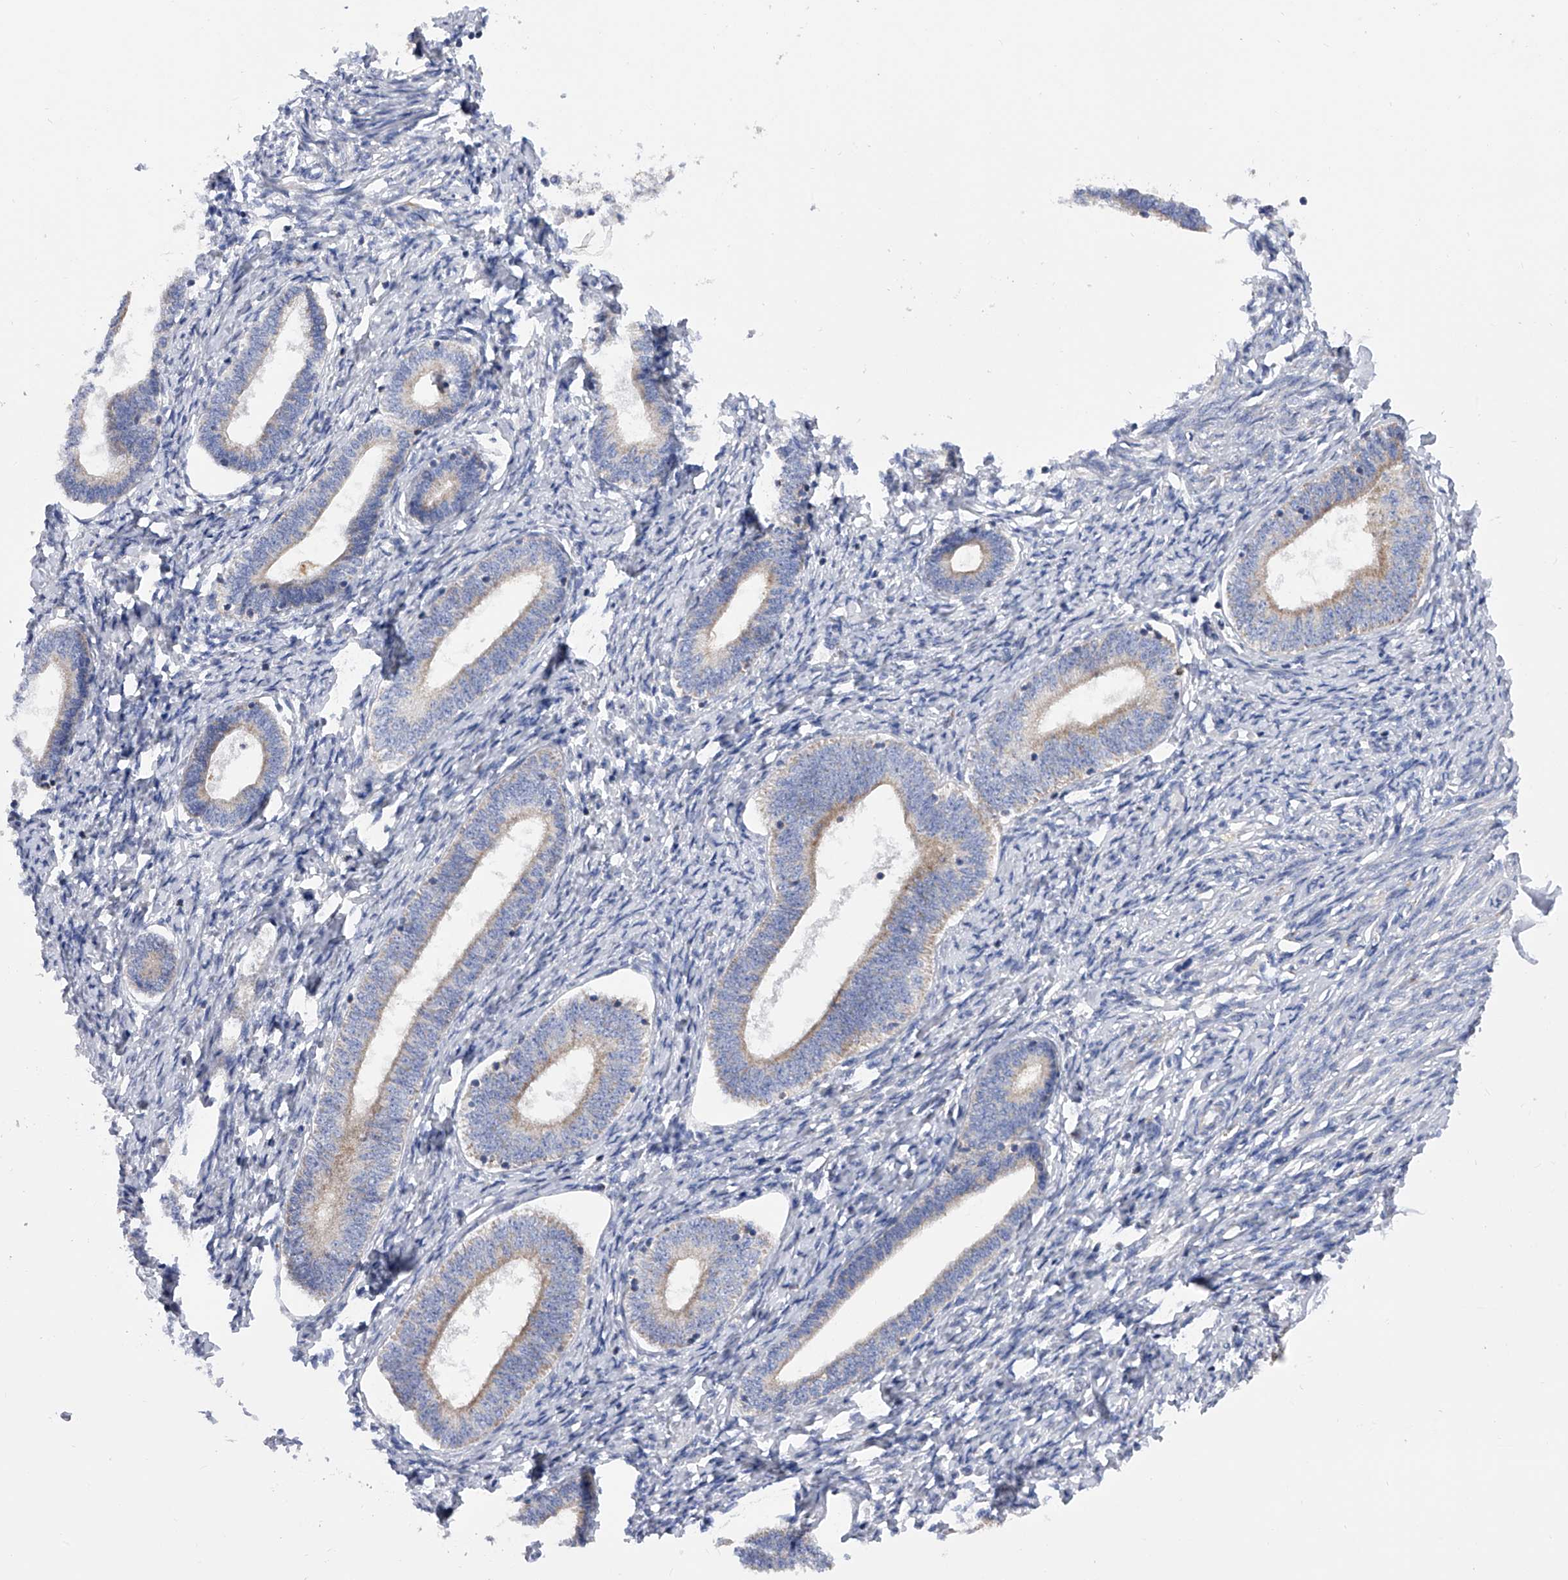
{"staining": {"intensity": "negative", "quantity": "none", "location": "none"}, "tissue": "endometrium", "cell_type": "Cells in endometrial stroma", "image_type": "normal", "snomed": [{"axis": "morphology", "description": "Normal tissue, NOS"}, {"axis": "topography", "description": "Endometrium"}], "caption": "This is an immunohistochemistry micrograph of unremarkable endometrium. There is no positivity in cells in endometrial stroma.", "gene": "PDSS2", "patient": {"sex": "female", "age": 72}}